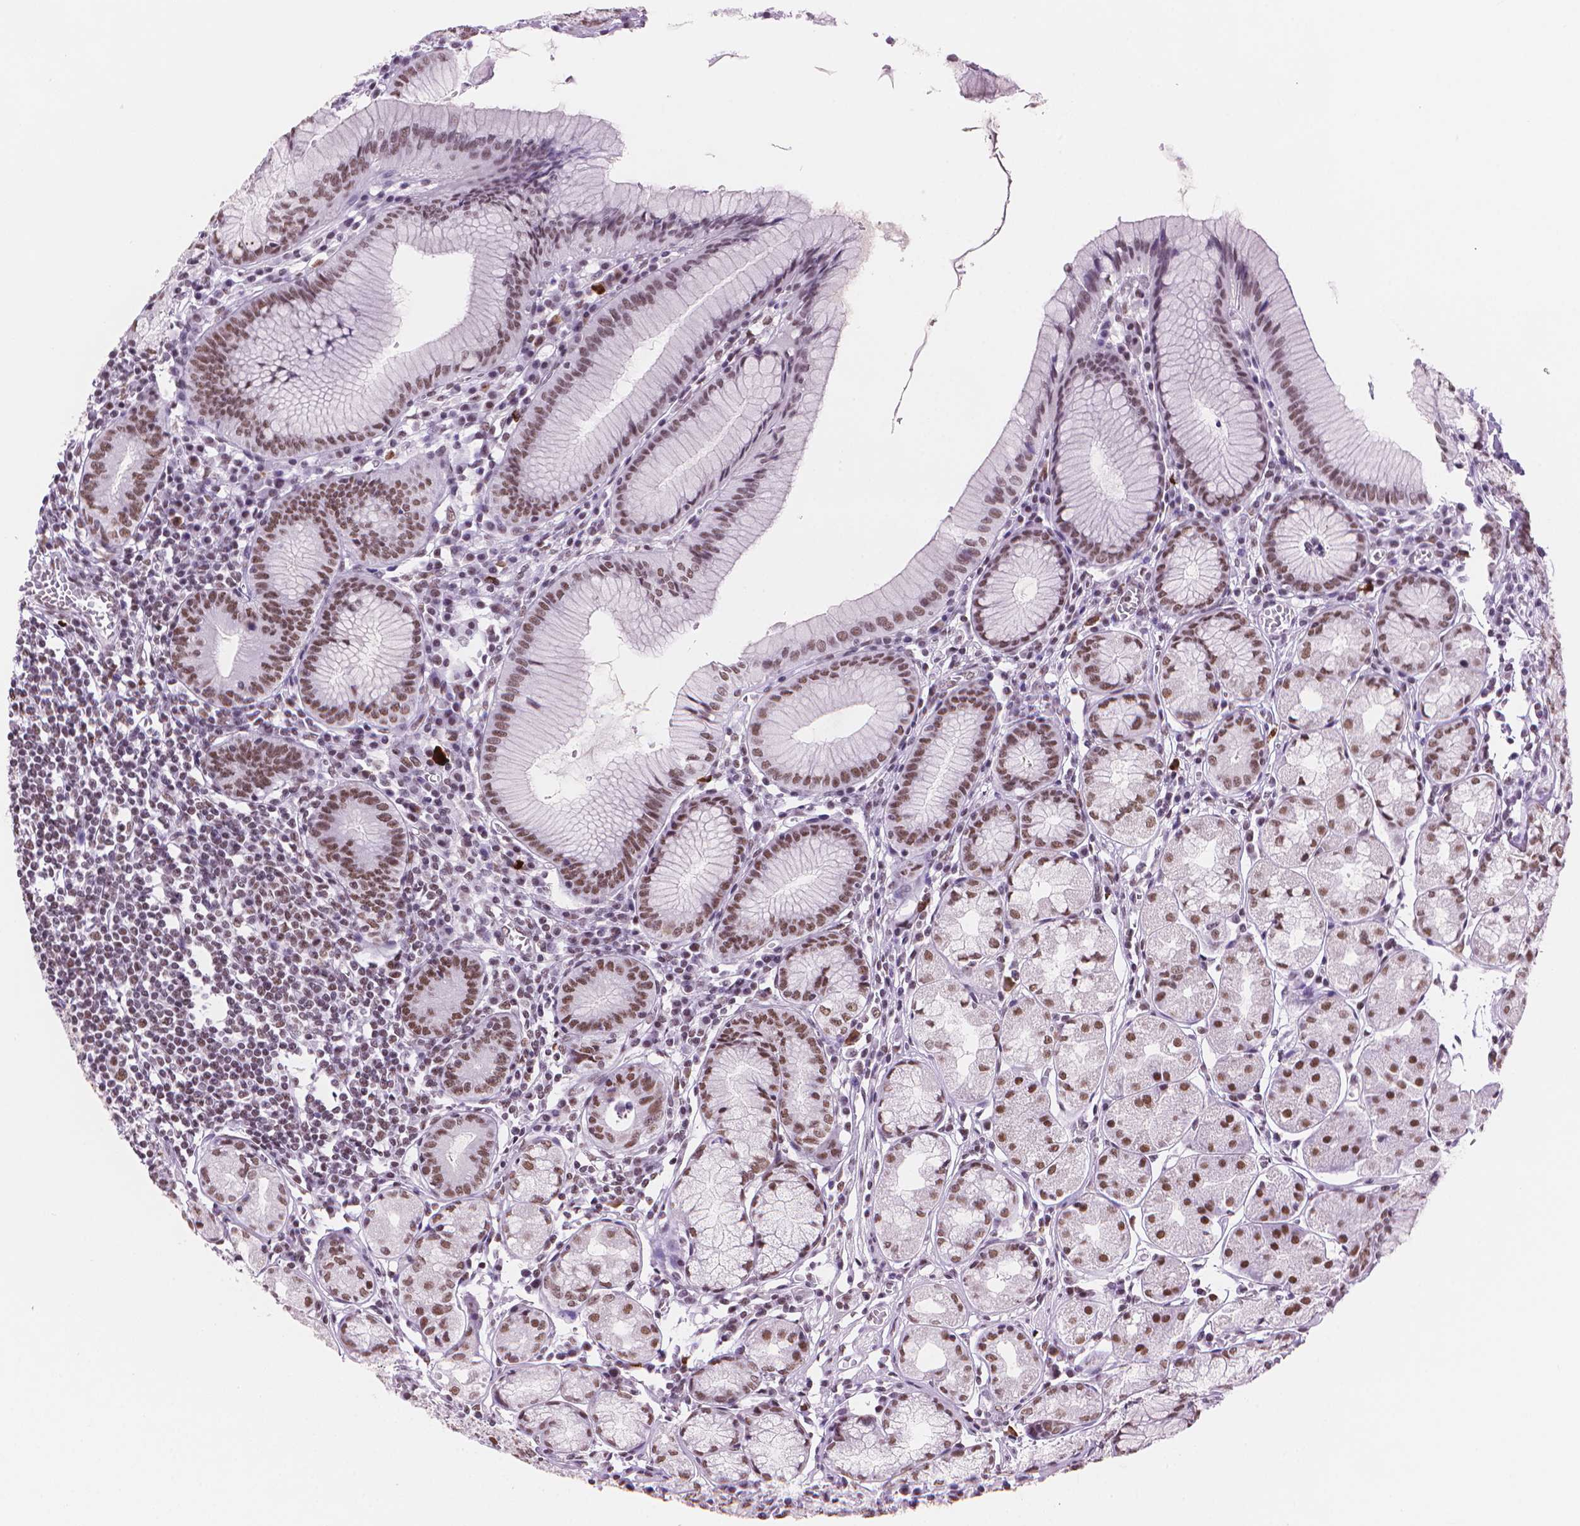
{"staining": {"intensity": "moderate", "quantity": ">75%", "location": "nuclear"}, "tissue": "stomach", "cell_type": "Glandular cells", "image_type": "normal", "snomed": [{"axis": "morphology", "description": "Normal tissue, NOS"}, {"axis": "topography", "description": "Stomach"}], "caption": "Immunohistochemical staining of benign human stomach reveals medium levels of moderate nuclear positivity in about >75% of glandular cells. The staining is performed using DAB brown chromogen to label protein expression. The nuclei are counter-stained blue using hematoxylin.", "gene": "RPA4", "patient": {"sex": "male", "age": 55}}